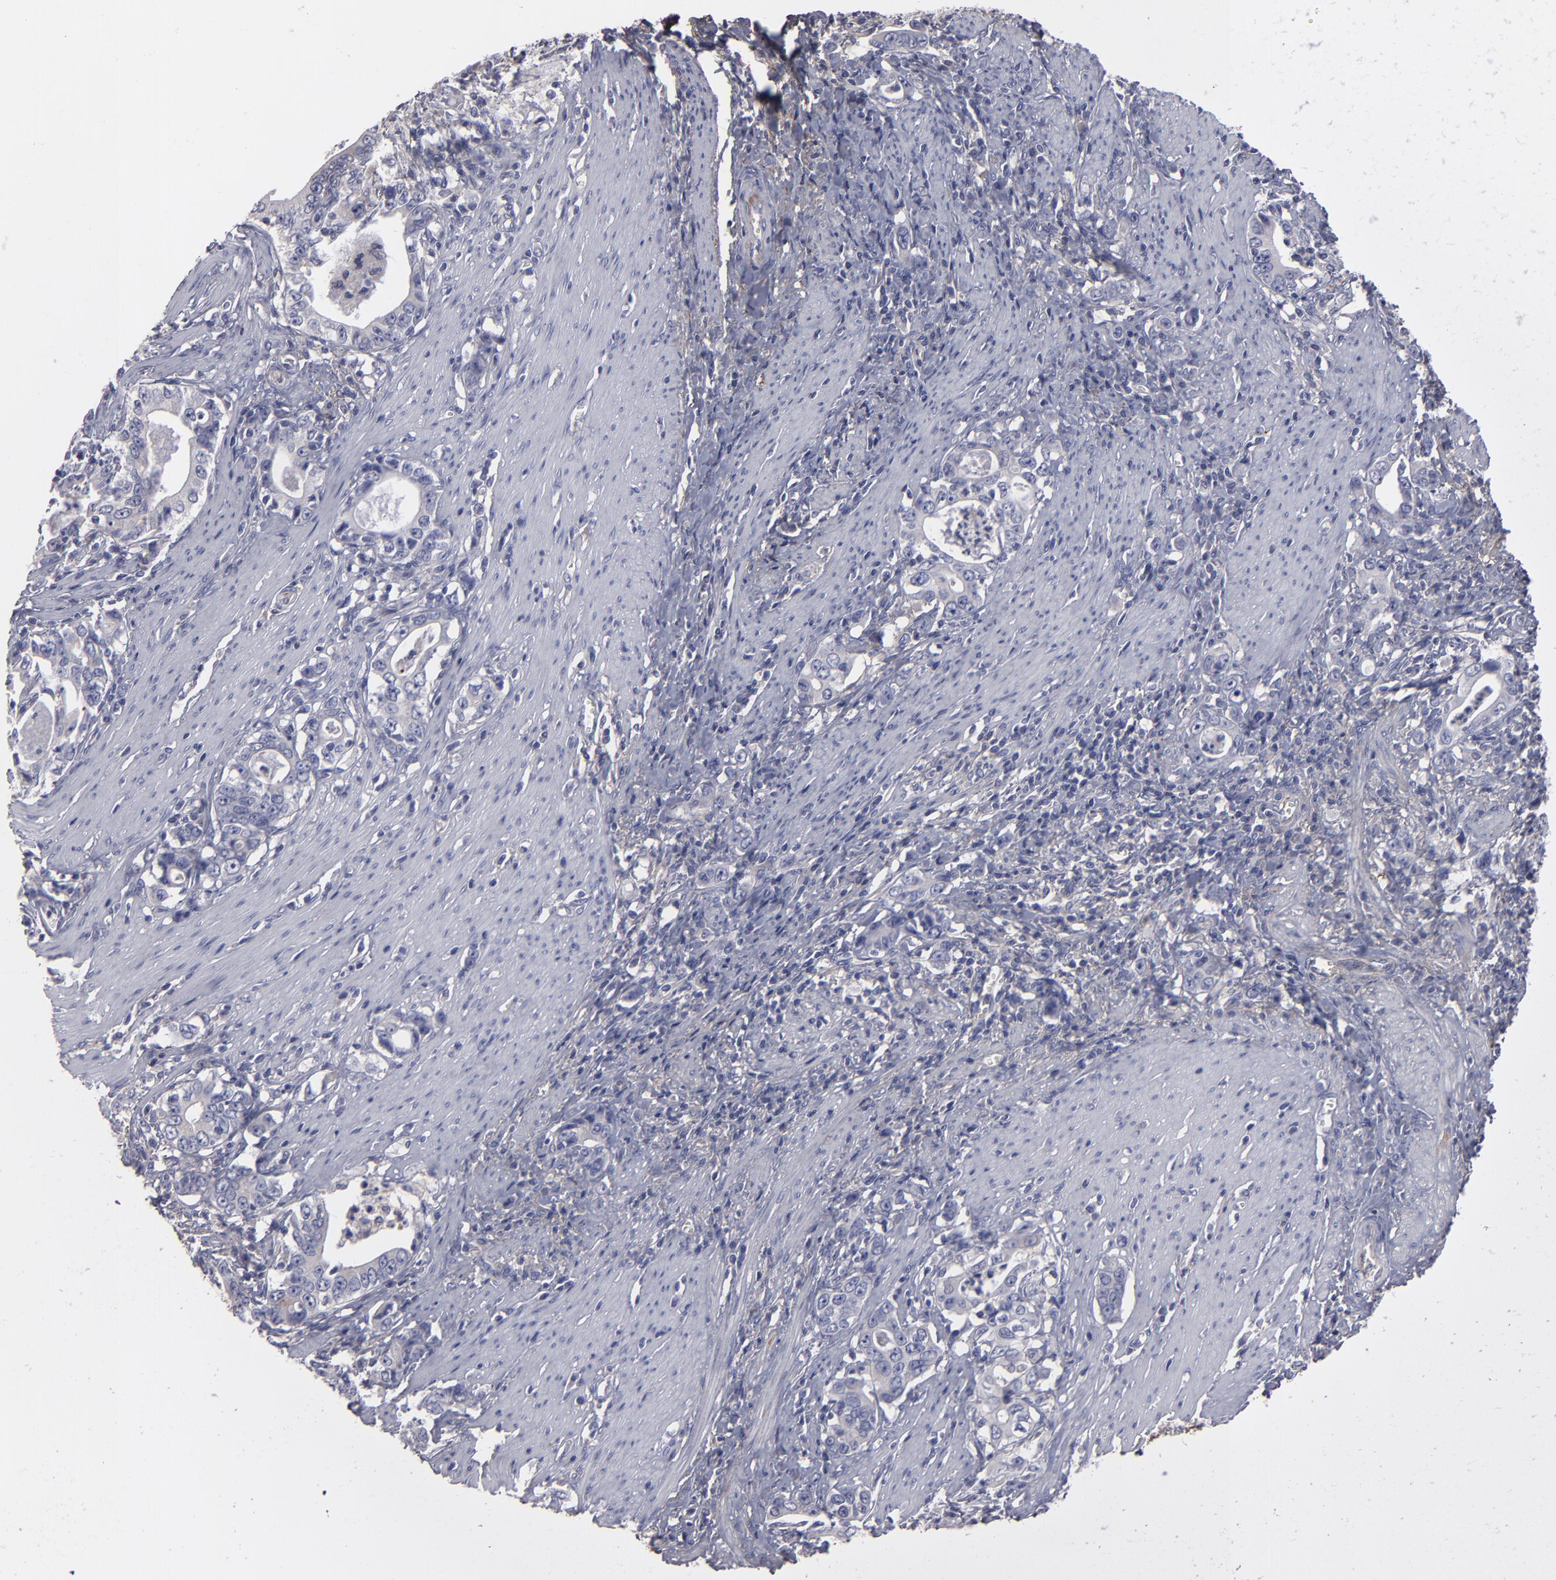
{"staining": {"intensity": "negative", "quantity": "none", "location": "none"}, "tissue": "stomach cancer", "cell_type": "Tumor cells", "image_type": "cancer", "snomed": [{"axis": "morphology", "description": "Adenocarcinoma, NOS"}, {"axis": "topography", "description": "Stomach, lower"}], "caption": "The photomicrograph reveals no staining of tumor cells in adenocarcinoma (stomach).", "gene": "FBLN1", "patient": {"sex": "female", "age": 72}}